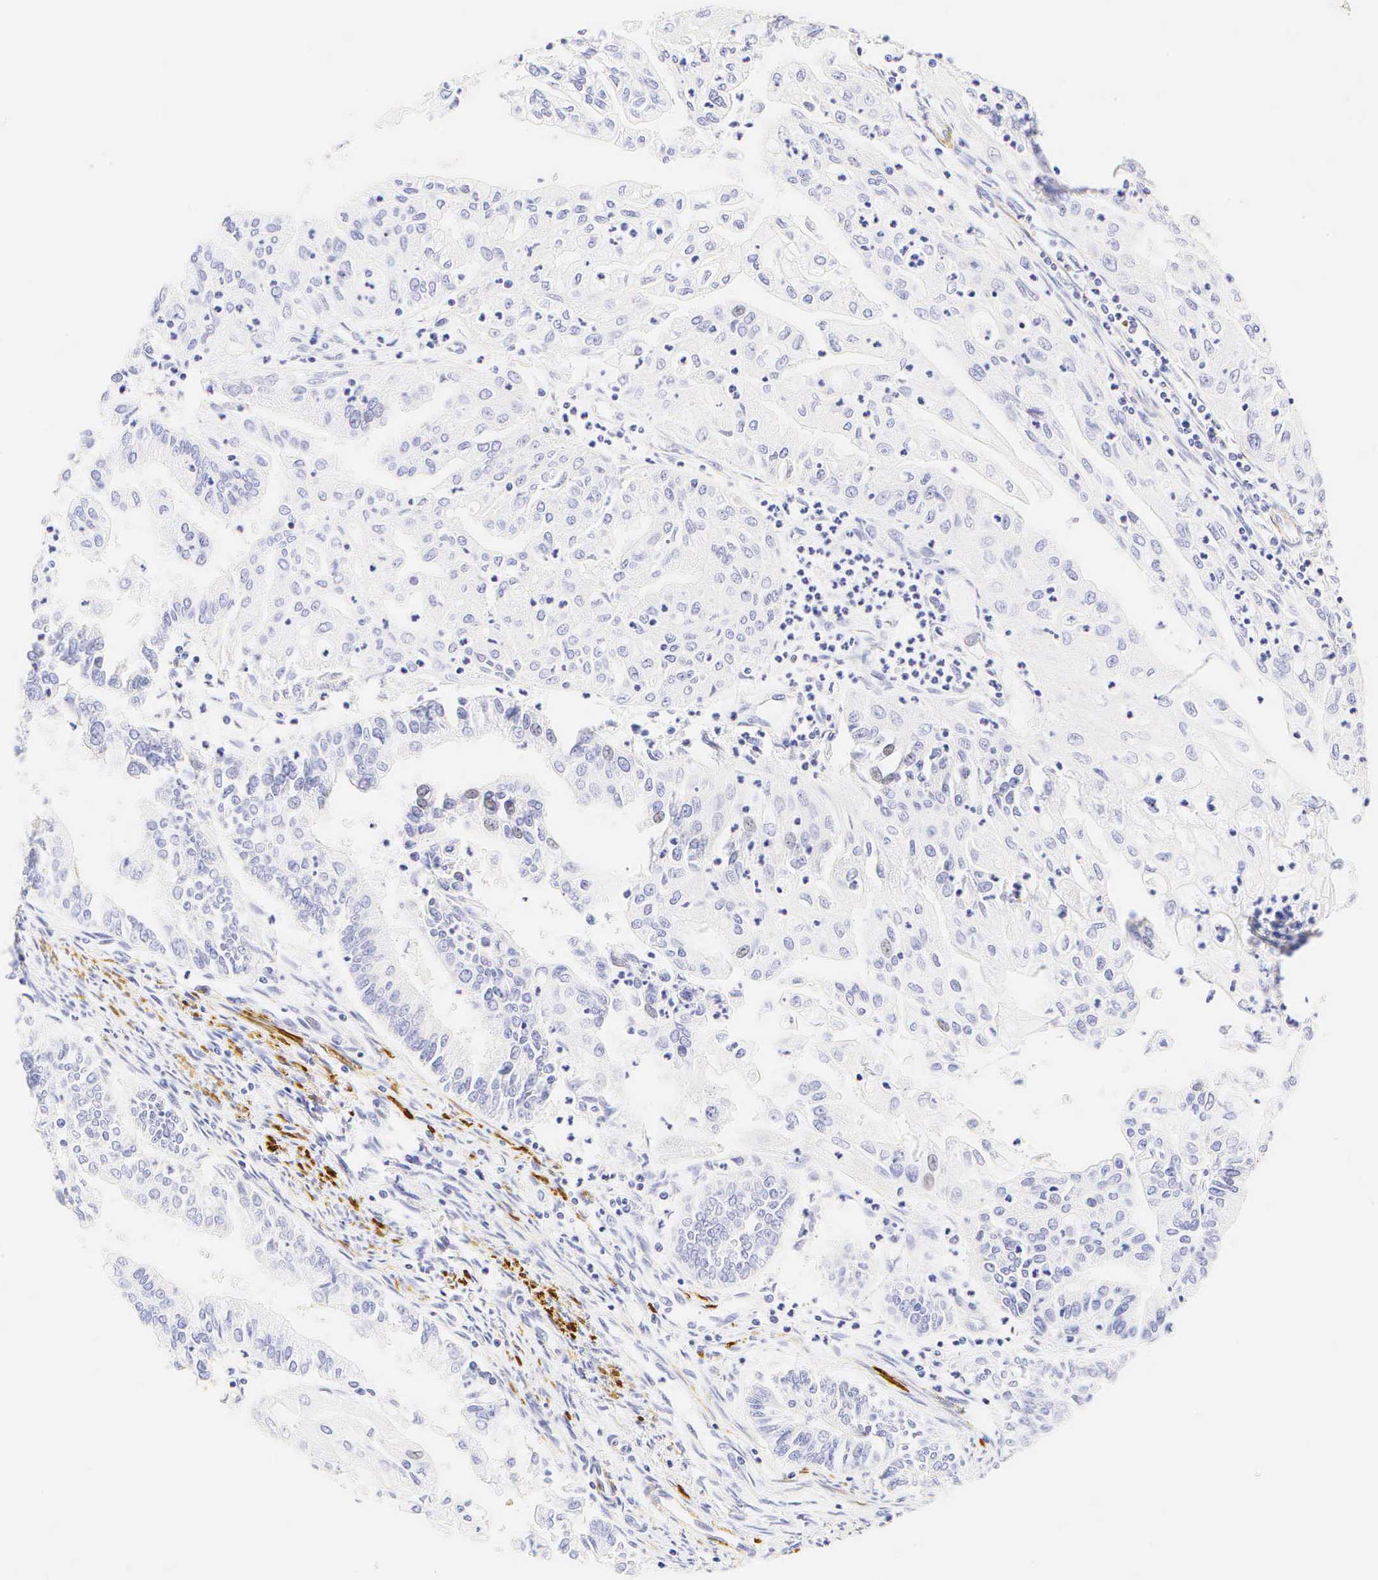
{"staining": {"intensity": "negative", "quantity": "none", "location": "none"}, "tissue": "endometrial cancer", "cell_type": "Tumor cells", "image_type": "cancer", "snomed": [{"axis": "morphology", "description": "Adenocarcinoma, NOS"}, {"axis": "topography", "description": "Endometrium"}], "caption": "IHC histopathology image of endometrial cancer stained for a protein (brown), which demonstrates no expression in tumor cells. Nuclei are stained in blue.", "gene": "CALD1", "patient": {"sex": "female", "age": 75}}